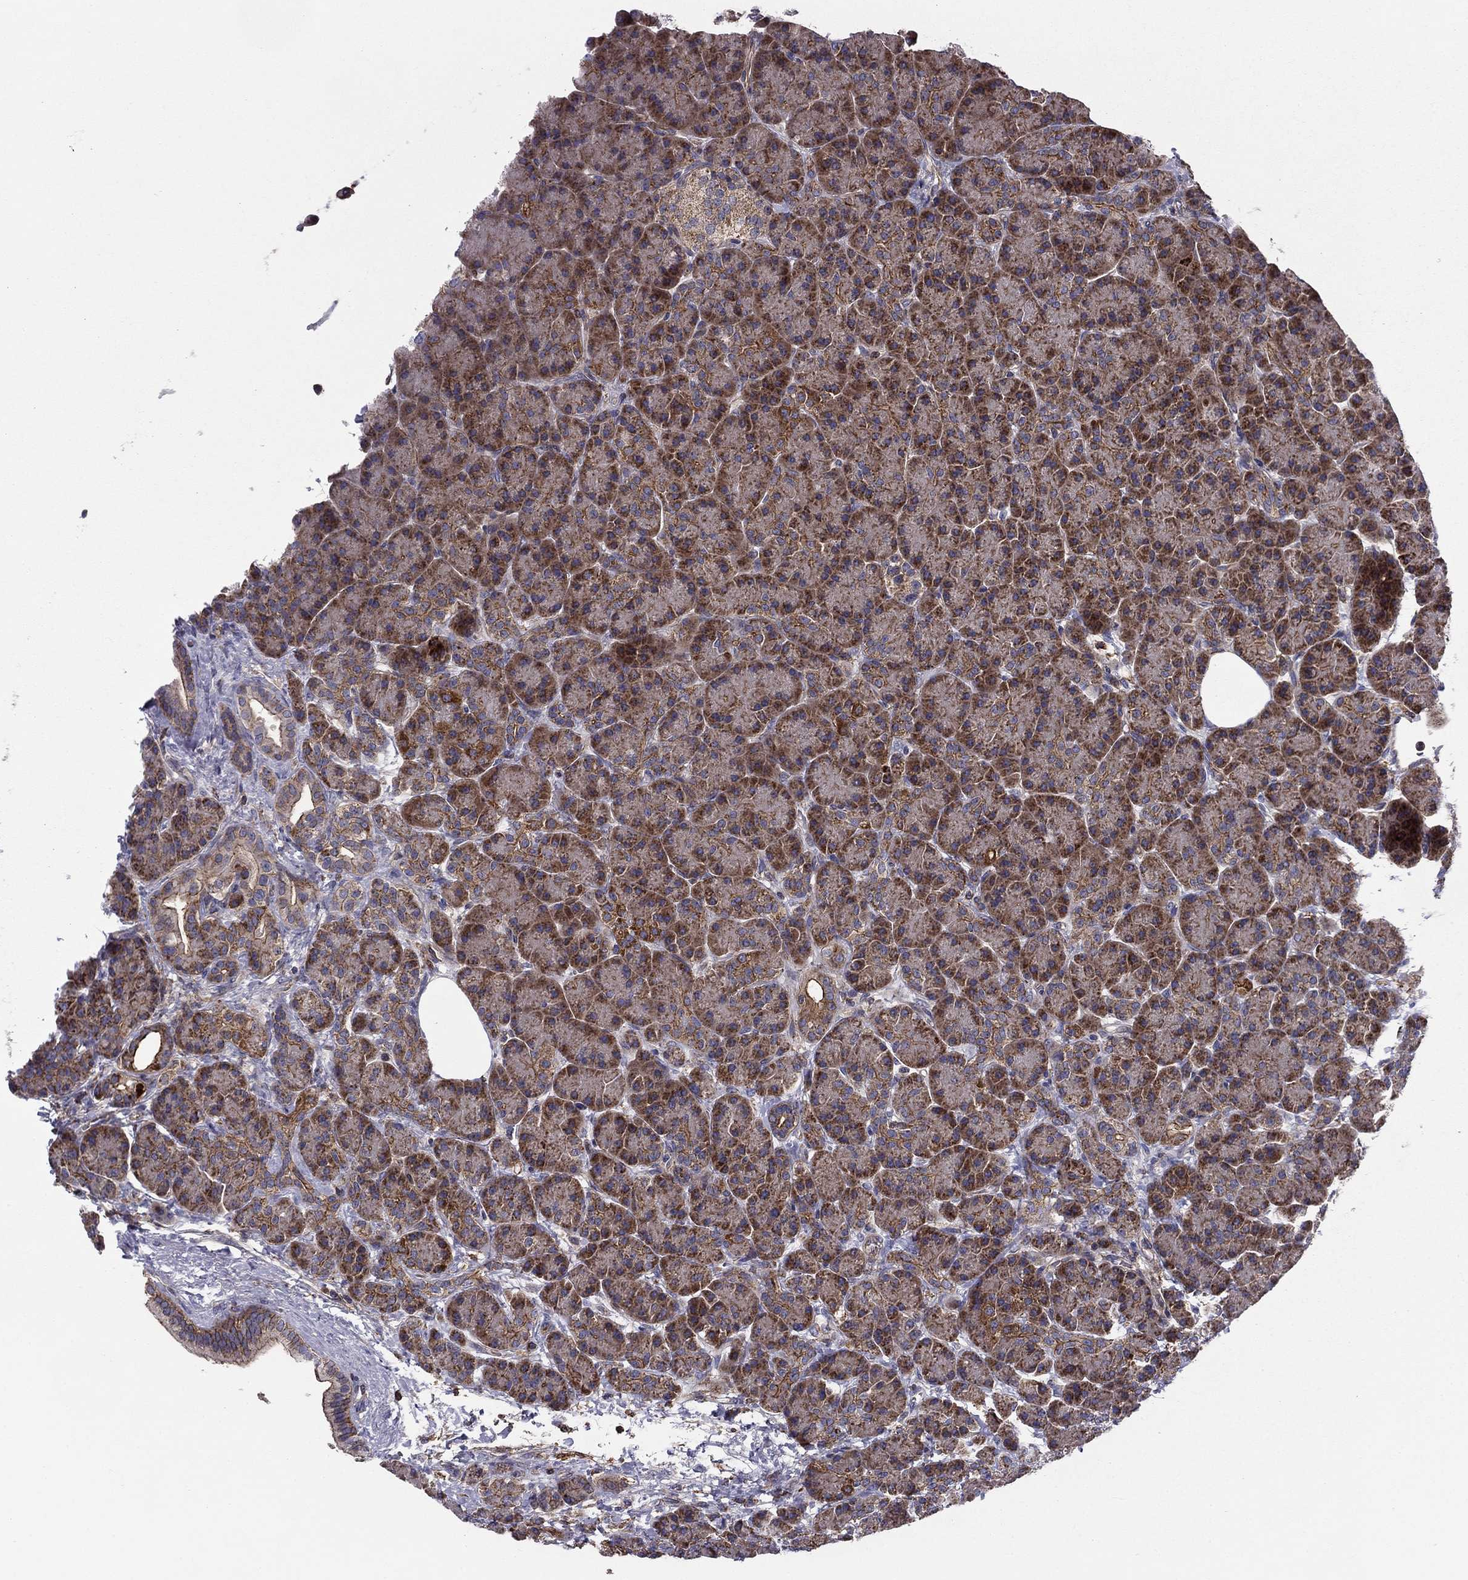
{"staining": {"intensity": "moderate", "quantity": ">75%", "location": "cytoplasmic/membranous"}, "tissue": "pancreas", "cell_type": "Exocrine glandular cells", "image_type": "normal", "snomed": [{"axis": "morphology", "description": "Normal tissue, NOS"}, {"axis": "topography", "description": "Pancreas"}], "caption": "Immunohistochemistry photomicrograph of benign pancreas: pancreas stained using immunohistochemistry (IHC) reveals medium levels of moderate protein expression localized specifically in the cytoplasmic/membranous of exocrine glandular cells, appearing as a cytoplasmic/membranous brown color.", "gene": "ALG6", "patient": {"sex": "female", "age": 63}}